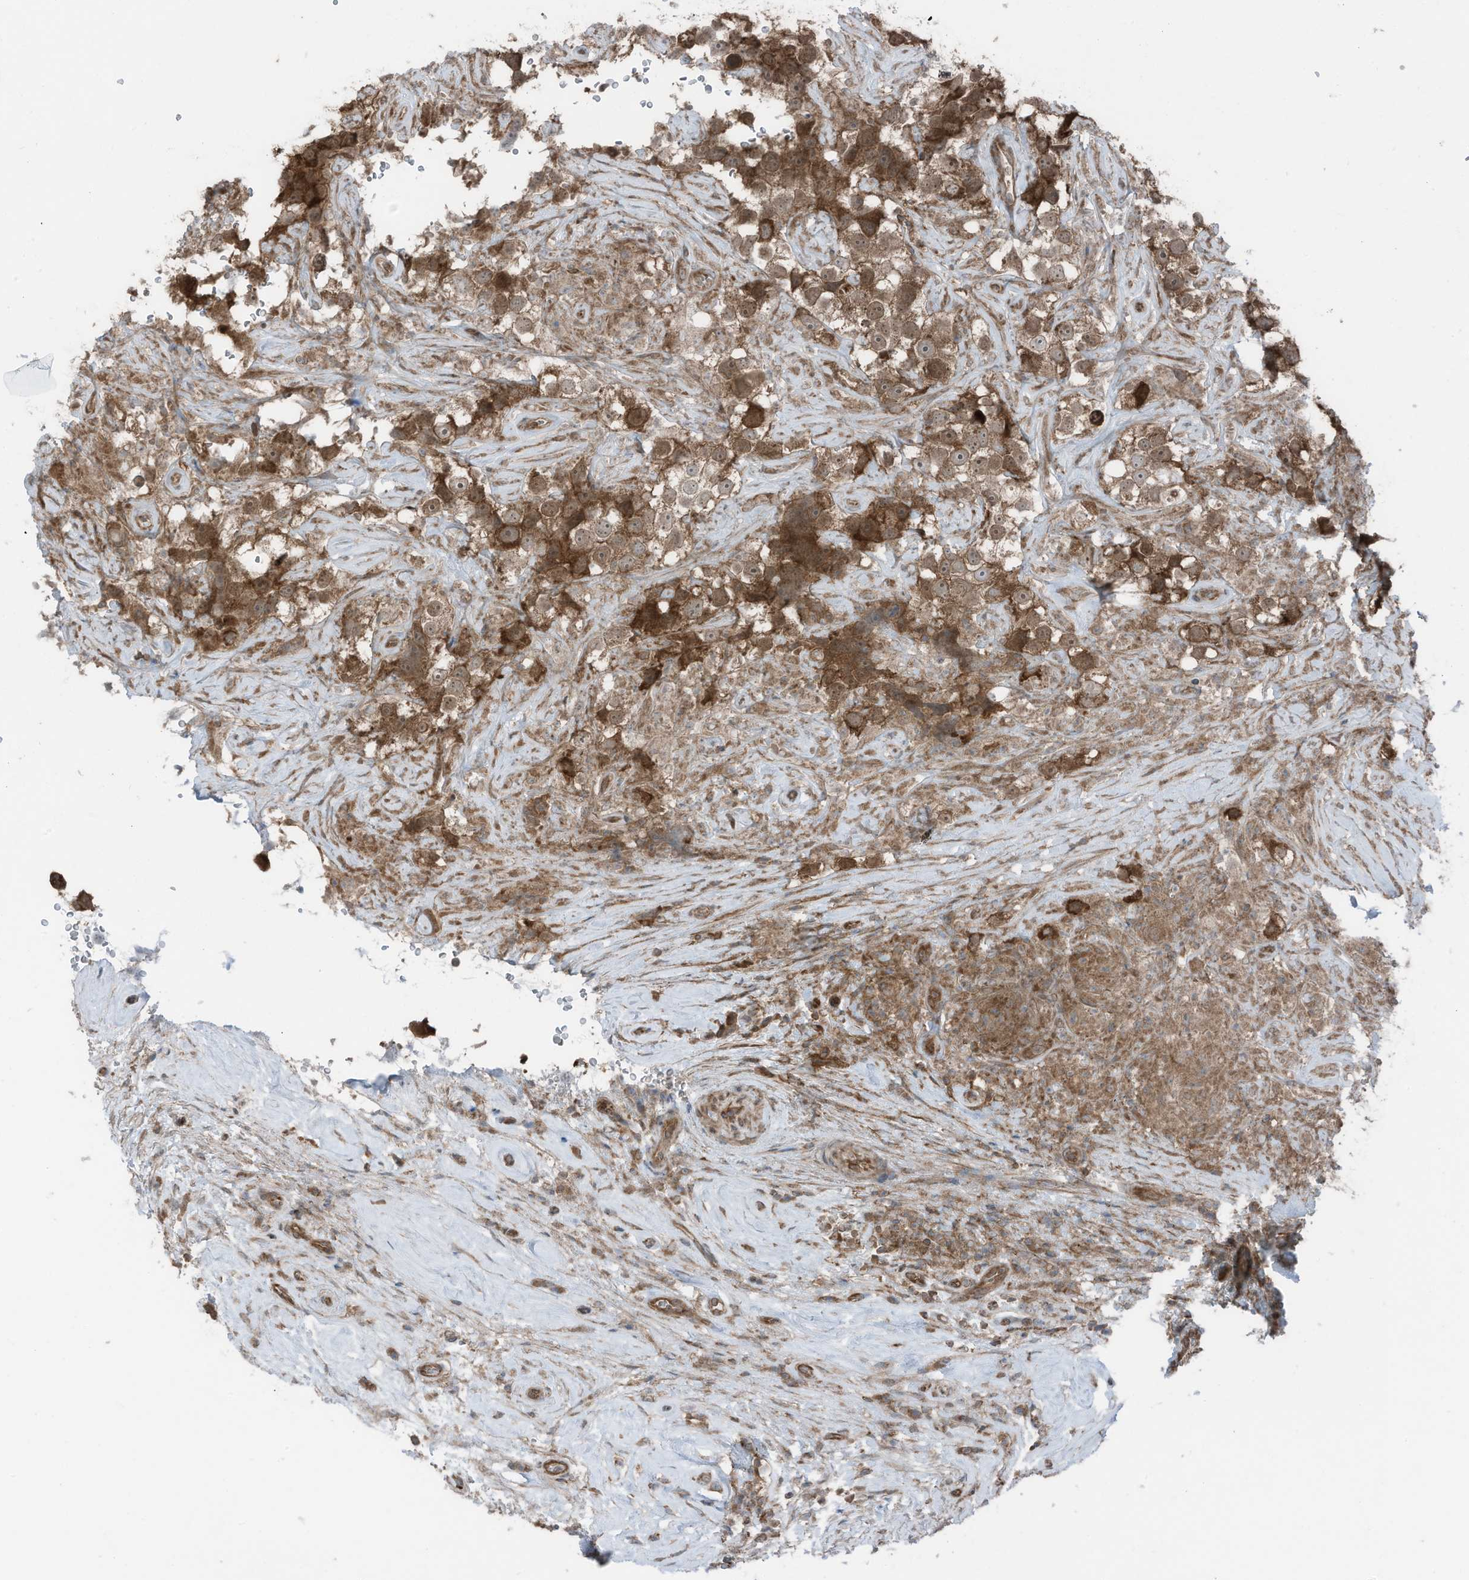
{"staining": {"intensity": "moderate", "quantity": ">75%", "location": "cytoplasmic/membranous"}, "tissue": "testis cancer", "cell_type": "Tumor cells", "image_type": "cancer", "snomed": [{"axis": "morphology", "description": "Seminoma, NOS"}, {"axis": "topography", "description": "Testis"}], "caption": "Testis cancer (seminoma) stained with DAB (3,3'-diaminobenzidine) immunohistochemistry (IHC) displays medium levels of moderate cytoplasmic/membranous staining in about >75% of tumor cells.", "gene": "TXNDC9", "patient": {"sex": "male", "age": 49}}